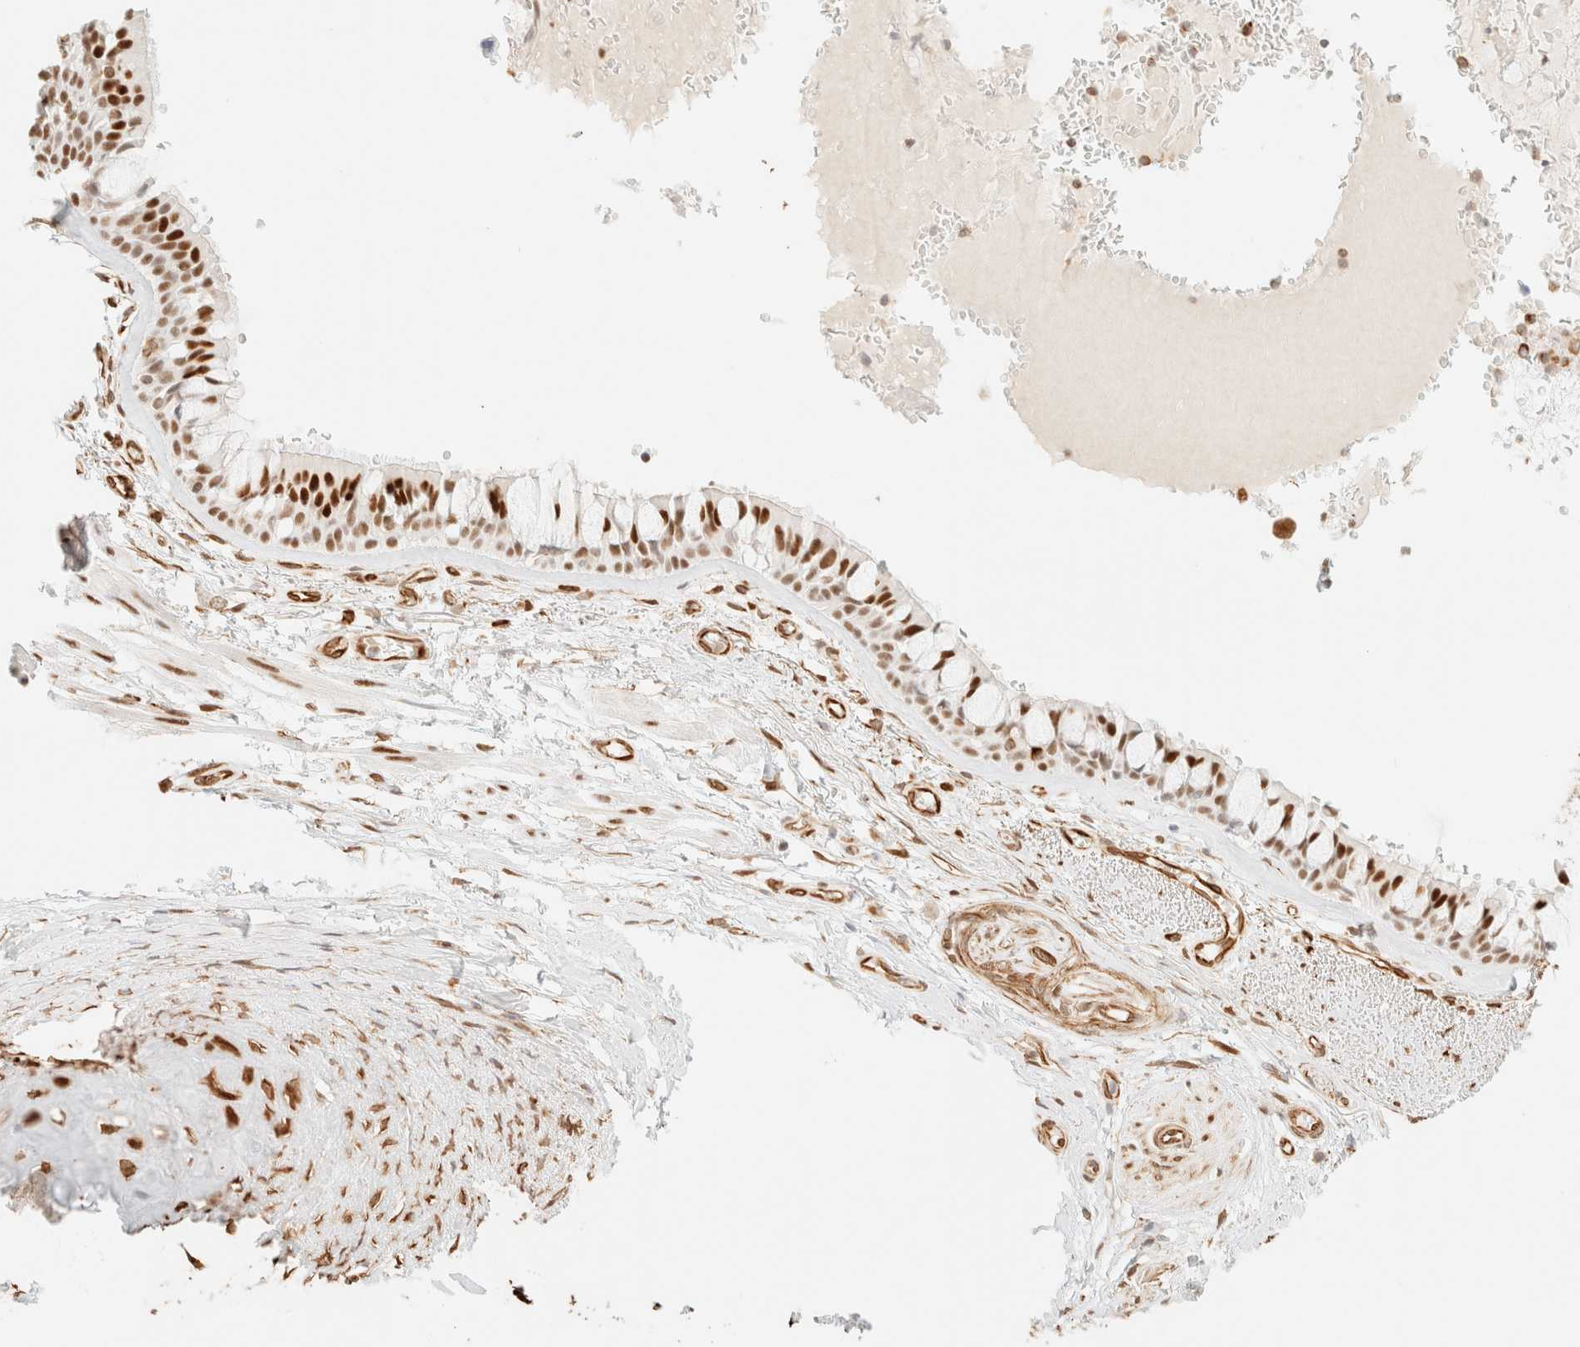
{"staining": {"intensity": "strong", "quantity": ">75%", "location": "nuclear"}, "tissue": "bronchus", "cell_type": "Respiratory epithelial cells", "image_type": "normal", "snomed": [{"axis": "morphology", "description": "Normal tissue, NOS"}, {"axis": "topography", "description": "Bronchus"}], "caption": "Unremarkable bronchus displays strong nuclear staining in about >75% of respiratory epithelial cells, visualized by immunohistochemistry.", "gene": "ZSCAN18", "patient": {"sex": "male", "age": 66}}